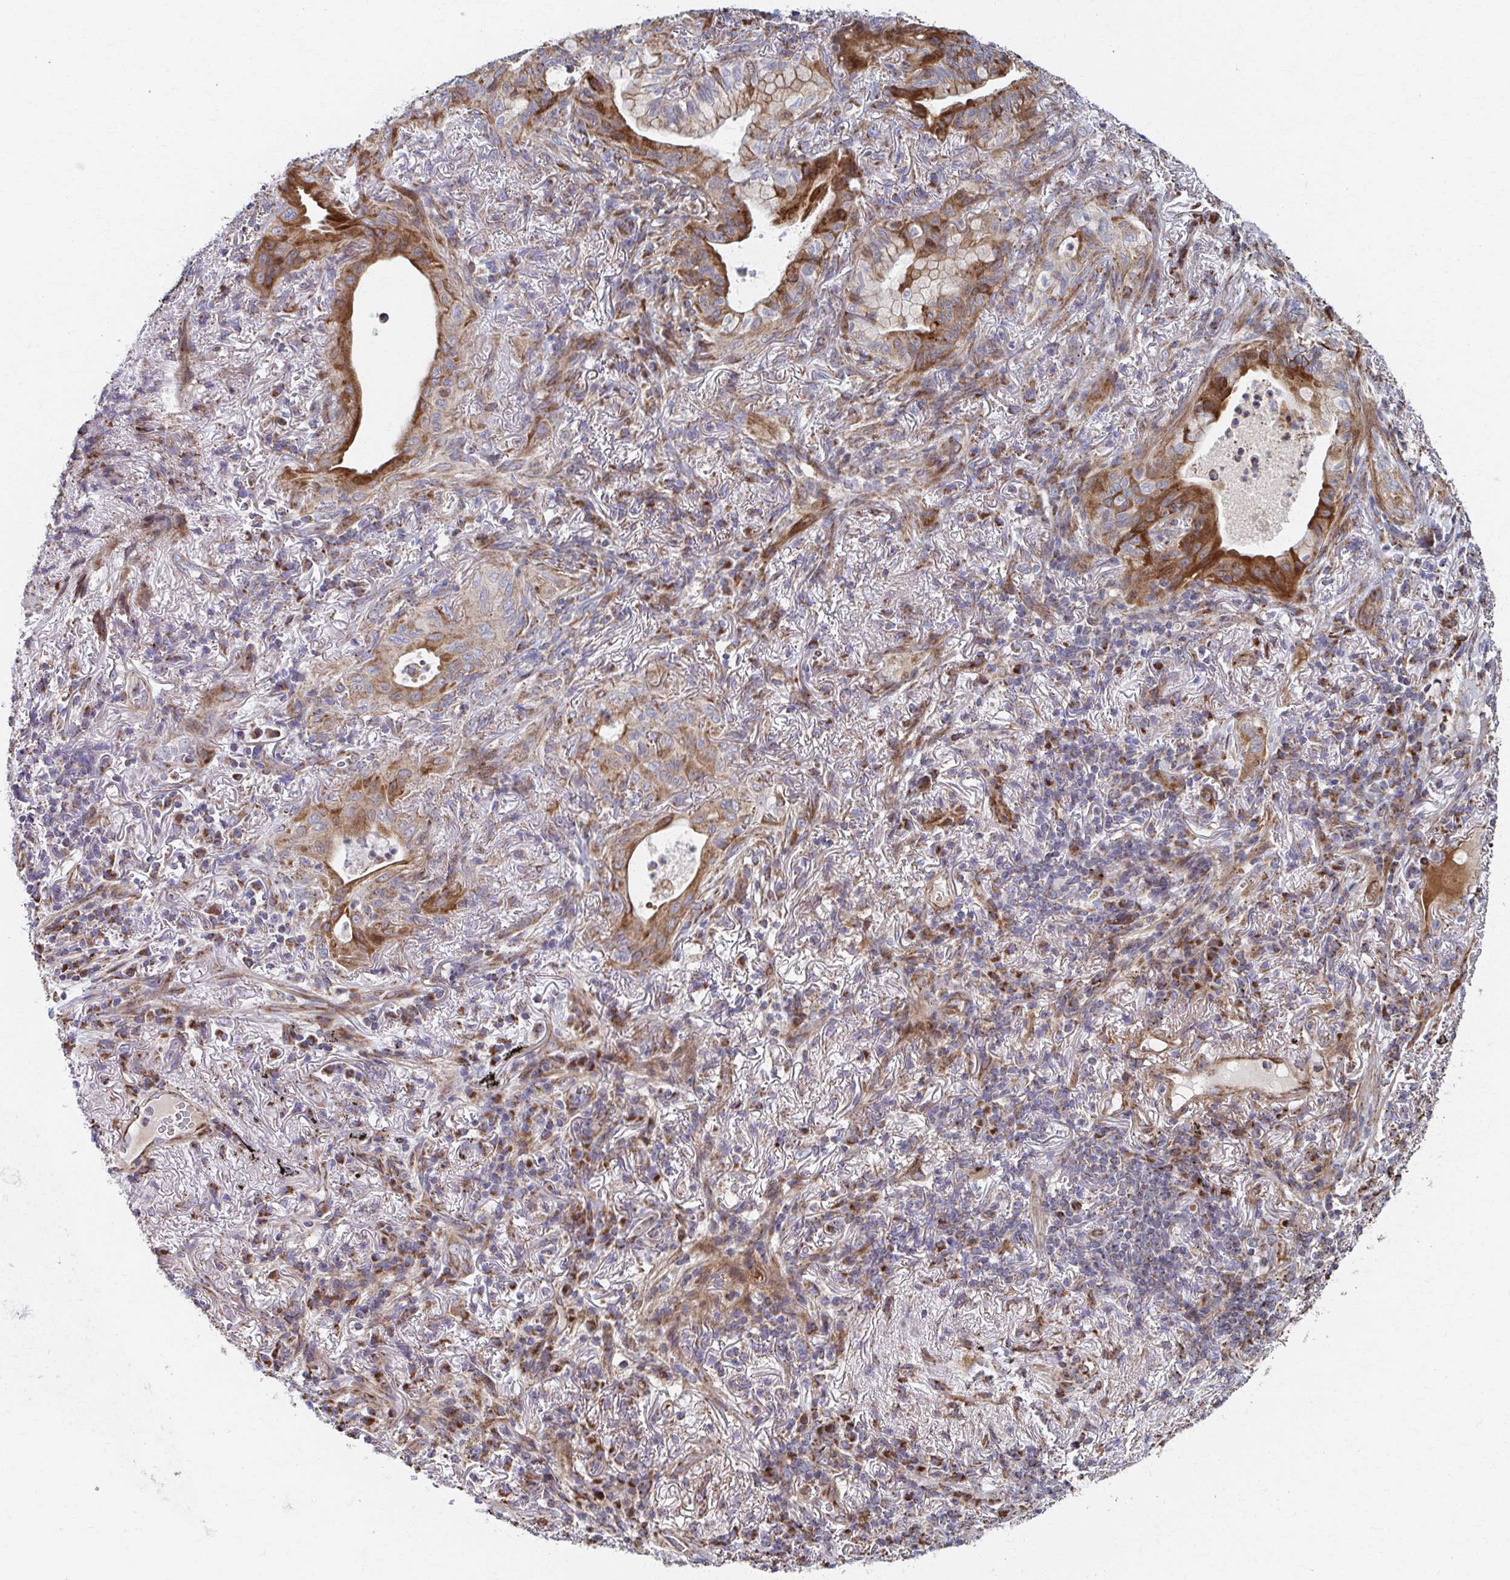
{"staining": {"intensity": "strong", "quantity": ">75%", "location": "cytoplasmic/membranous"}, "tissue": "lung cancer", "cell_type": "Tumor cells", "image_type": "cancer", "snomed": [{"axis": "morphology", "description": "Adenocarcinoma, NOS"}, {"axis": "topography", "description": "Lung"}], "caption": "A brown stain labels strong cytoplasmic/membranous positivity of a protein in human adenocarcinoma (lung) tumor cells. (DAB (3,3'-diaminobenzidine) IHC with brightfield microscopy, high magnification).", "gene": "SAT1", "patient": {"sex": "male", "age": 77}}